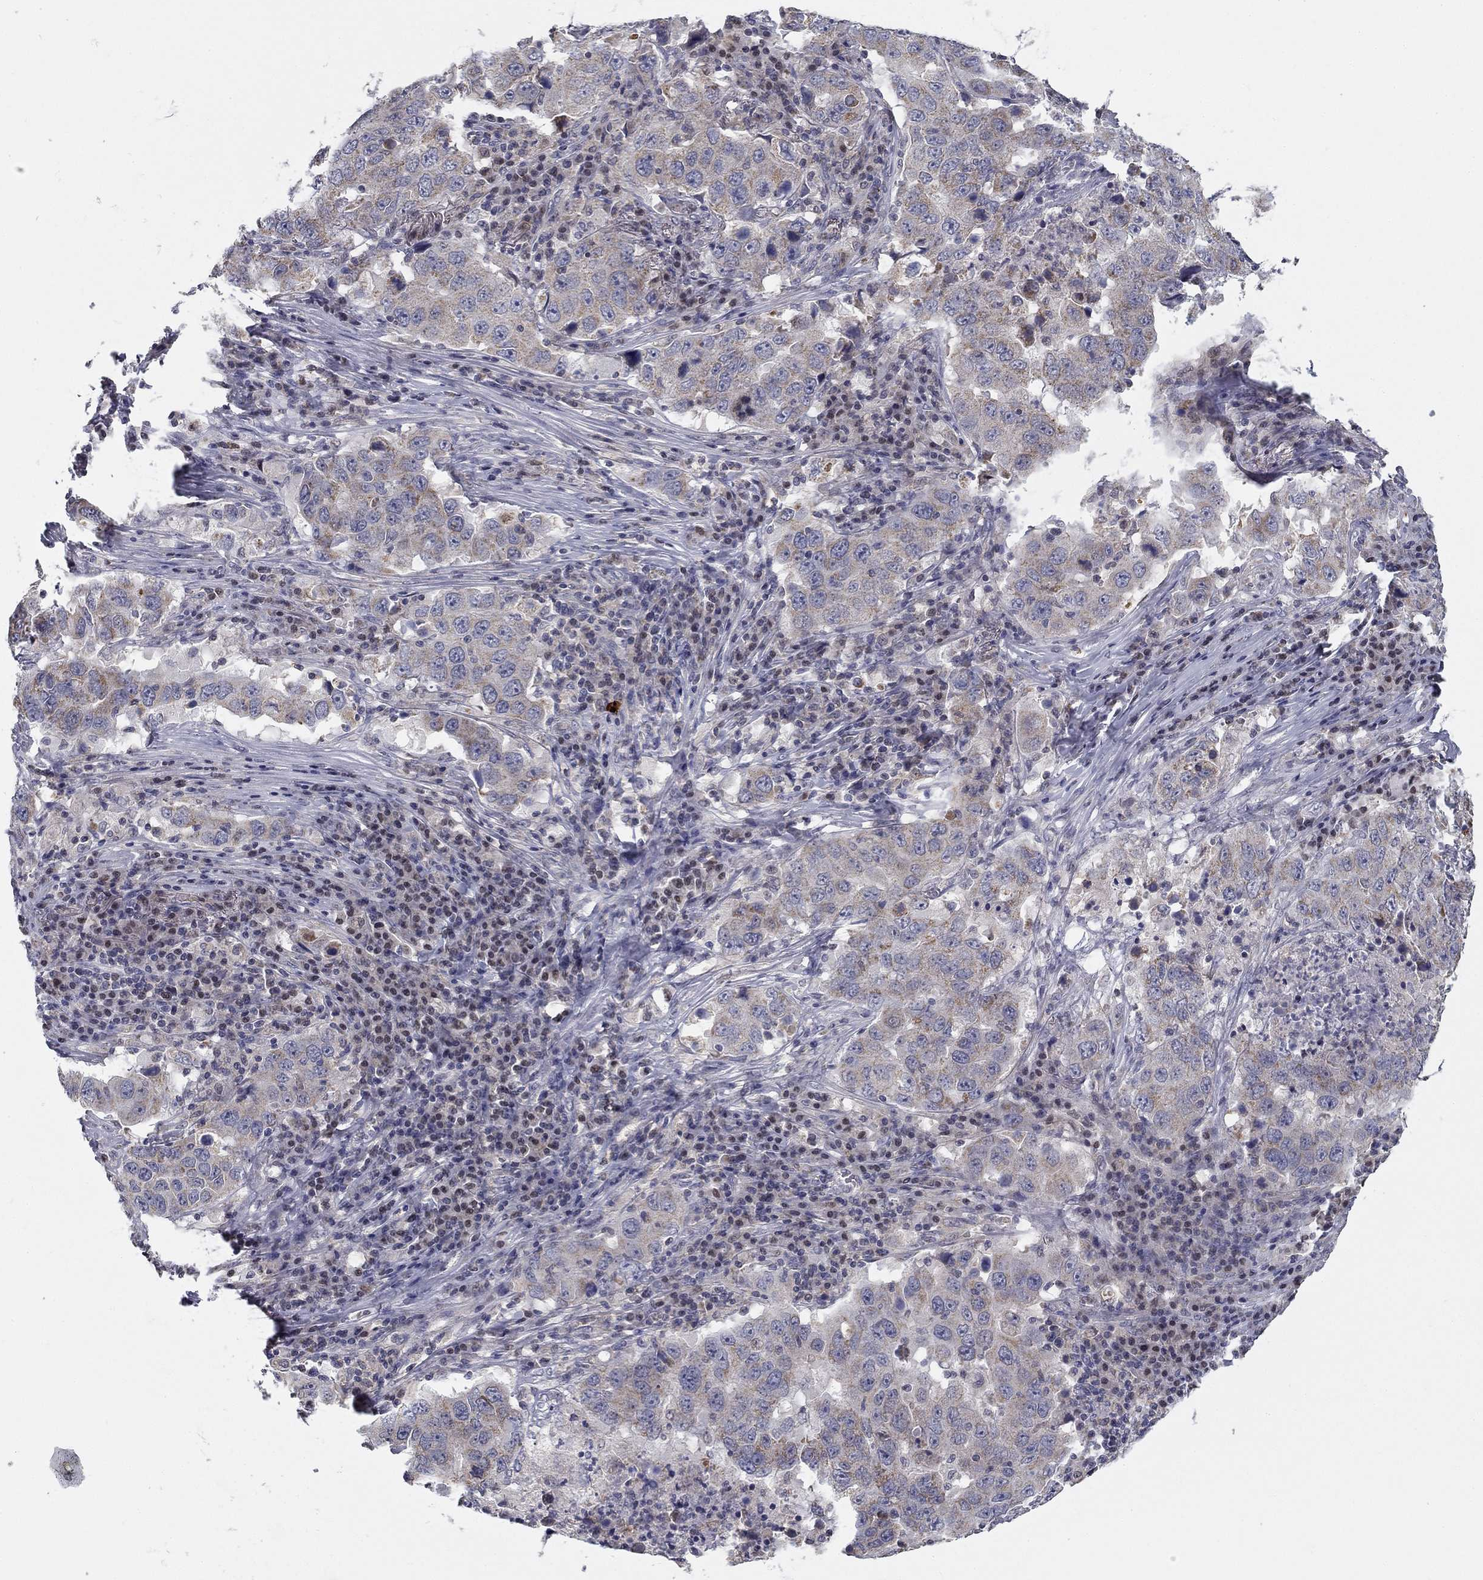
{"staining": {"intensity": "weak", "quantity": "<25%", "location": "cytoplasmic/membranous"}, "tissue": "lung cancer", "cell_type": "Tumor cells", "image_type": "cancer", "snomed": [{"axis": "morphology", "description": "Adenocarcinoma, NOS"}, {"axis": "topography", "description": "Lung"}], "caption": "Protein analysis of lung cancer shows no significant expression in tumor cells. The staining was performed using DAB (3,3'-diaminobenzidine) to visualize the protein expression in brown, while the nuclei were stained in blue with hematoxylin (Magnification: 20x).", "gene": "SLC2A9", "patient": {"sex": "male", "age": 73}}